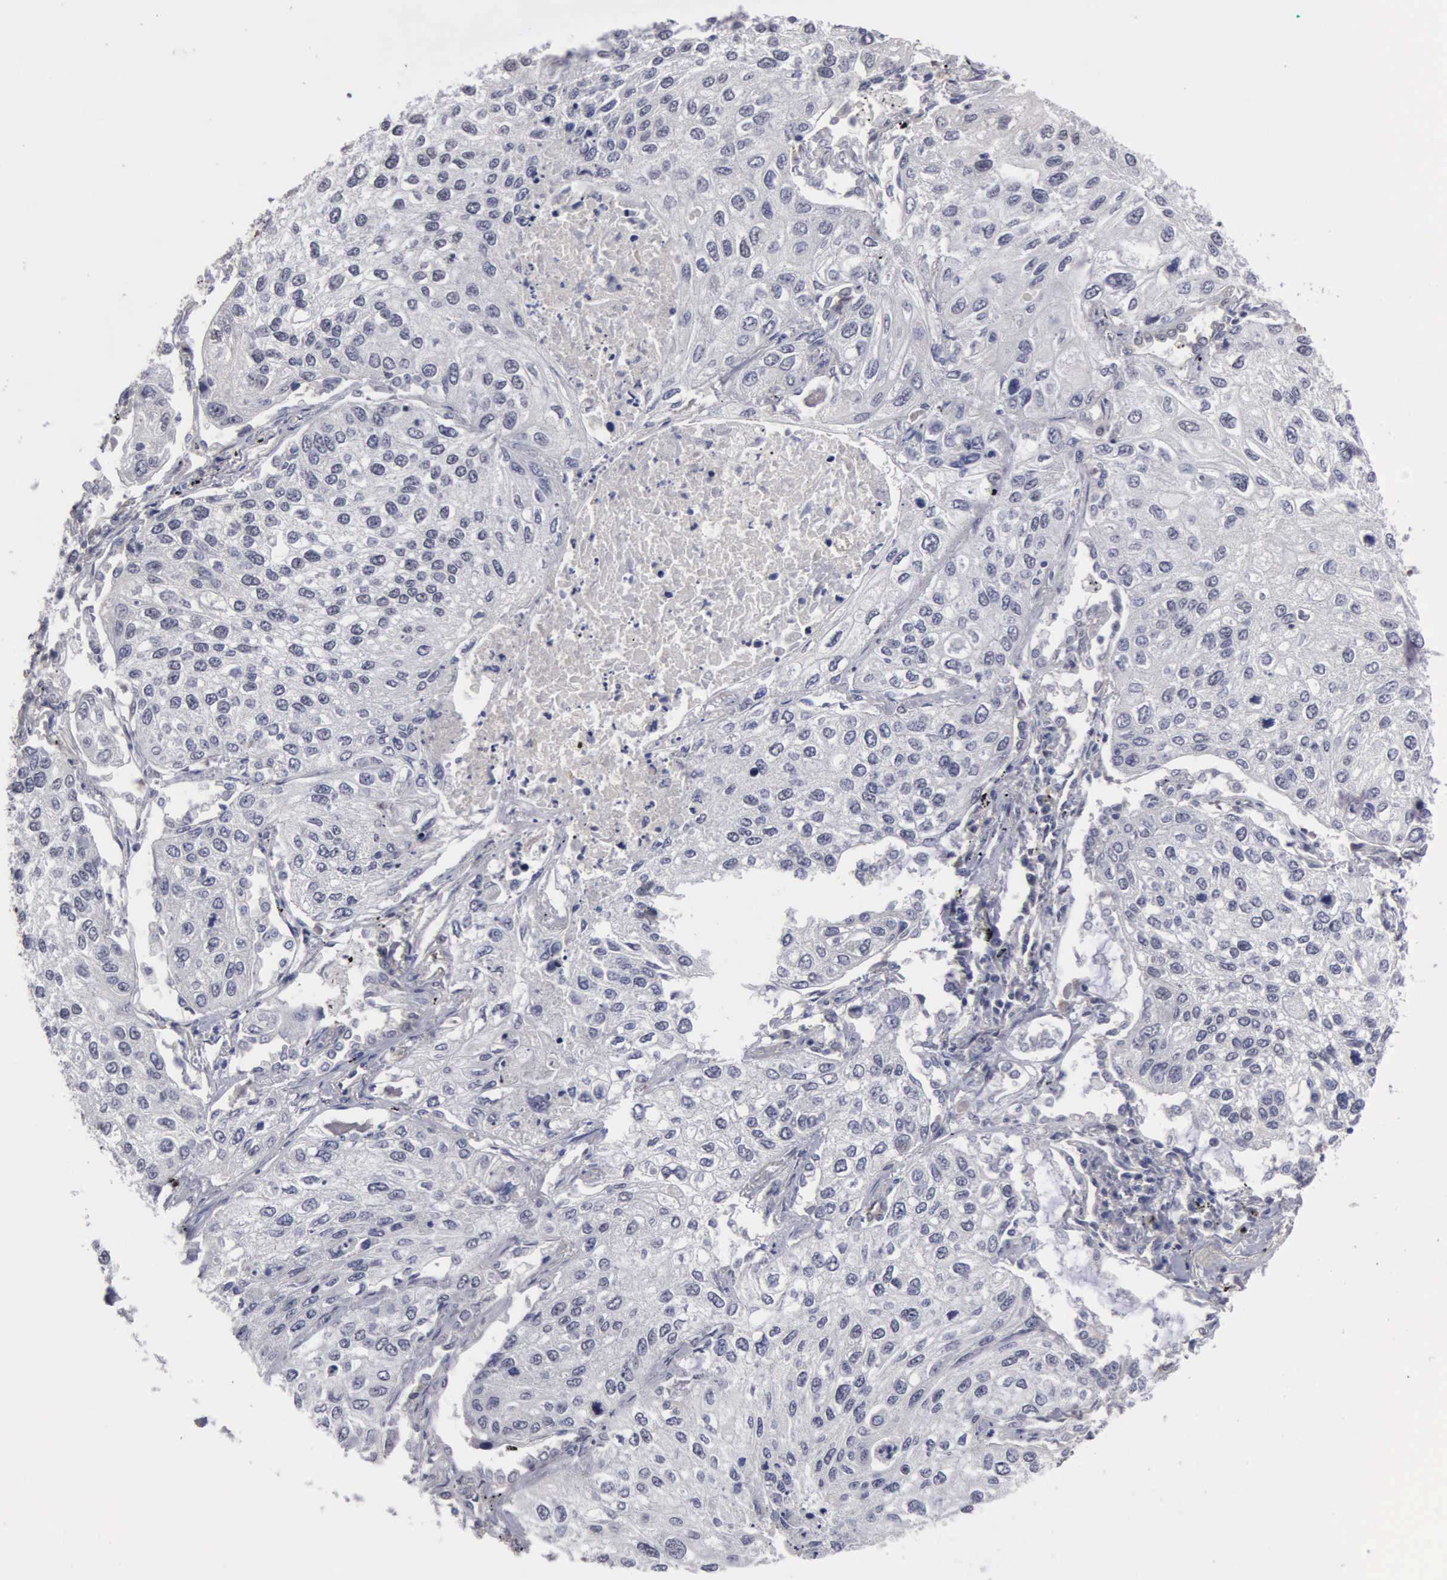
{"staining": {"intensity": "negative", "quantity": "none", "location": "none"}, "tissue": "lung cancer", "cell_type": "Tumor cells", "image_type": "cancer", "snomed": [{"axis": "morphology", "description": "Squamous cell carcinoma, NOS"}, {"axis": "topography", "description": "Lung"}], "caption": "IHC image of neoplastic tissue: human lung squamous cell carcinoma stained with DAB (3,3'-diaminobenzidine) shows no significant protein staining in tumor cells.", "gene": "ZBTB33", "patient": {"sex": "male", "age": 75}}